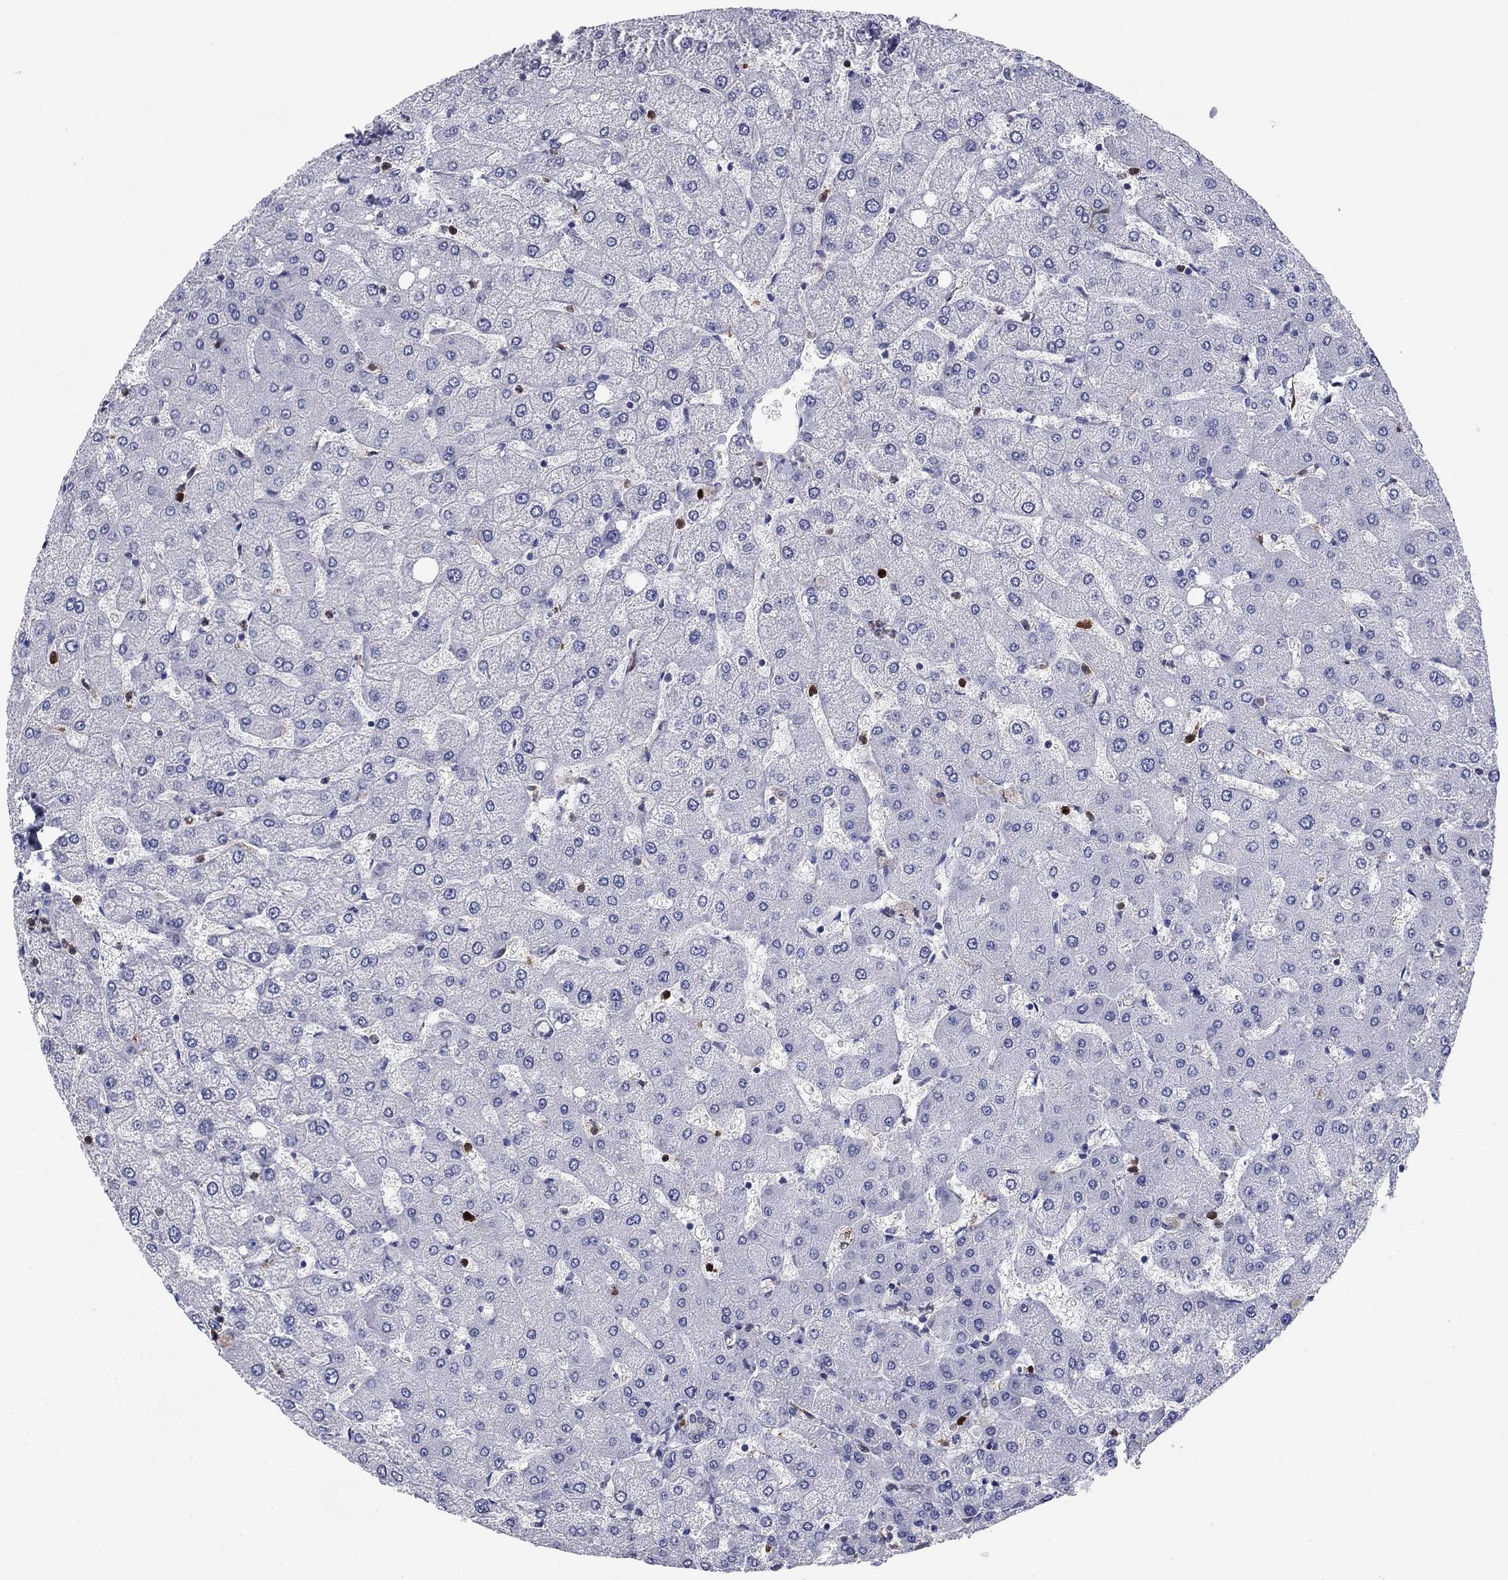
{"staining": {"intensity": "negative", "quantity": "none", "location": "none"}, "tissue": "liver", "cell_type": "Cholangiocytes", "image_type": "normal", "snomed": [{"axis": "morphology", "description": "Normal tissue, NOS"}, {"axis": "topography", "description": "Liver"}], "caption": "Micrograph shows no significant protein expression in cholangiocytes of normal liver. The staining was performed using DAB (3,3'-diaminobenzidine) to visualize the protein expression in brown, while the nuclei were stained in blue with hematoxylin (Magnification: 20x).", "gene": "STMN1", "patient": {"sex": "female", "age": 54}}